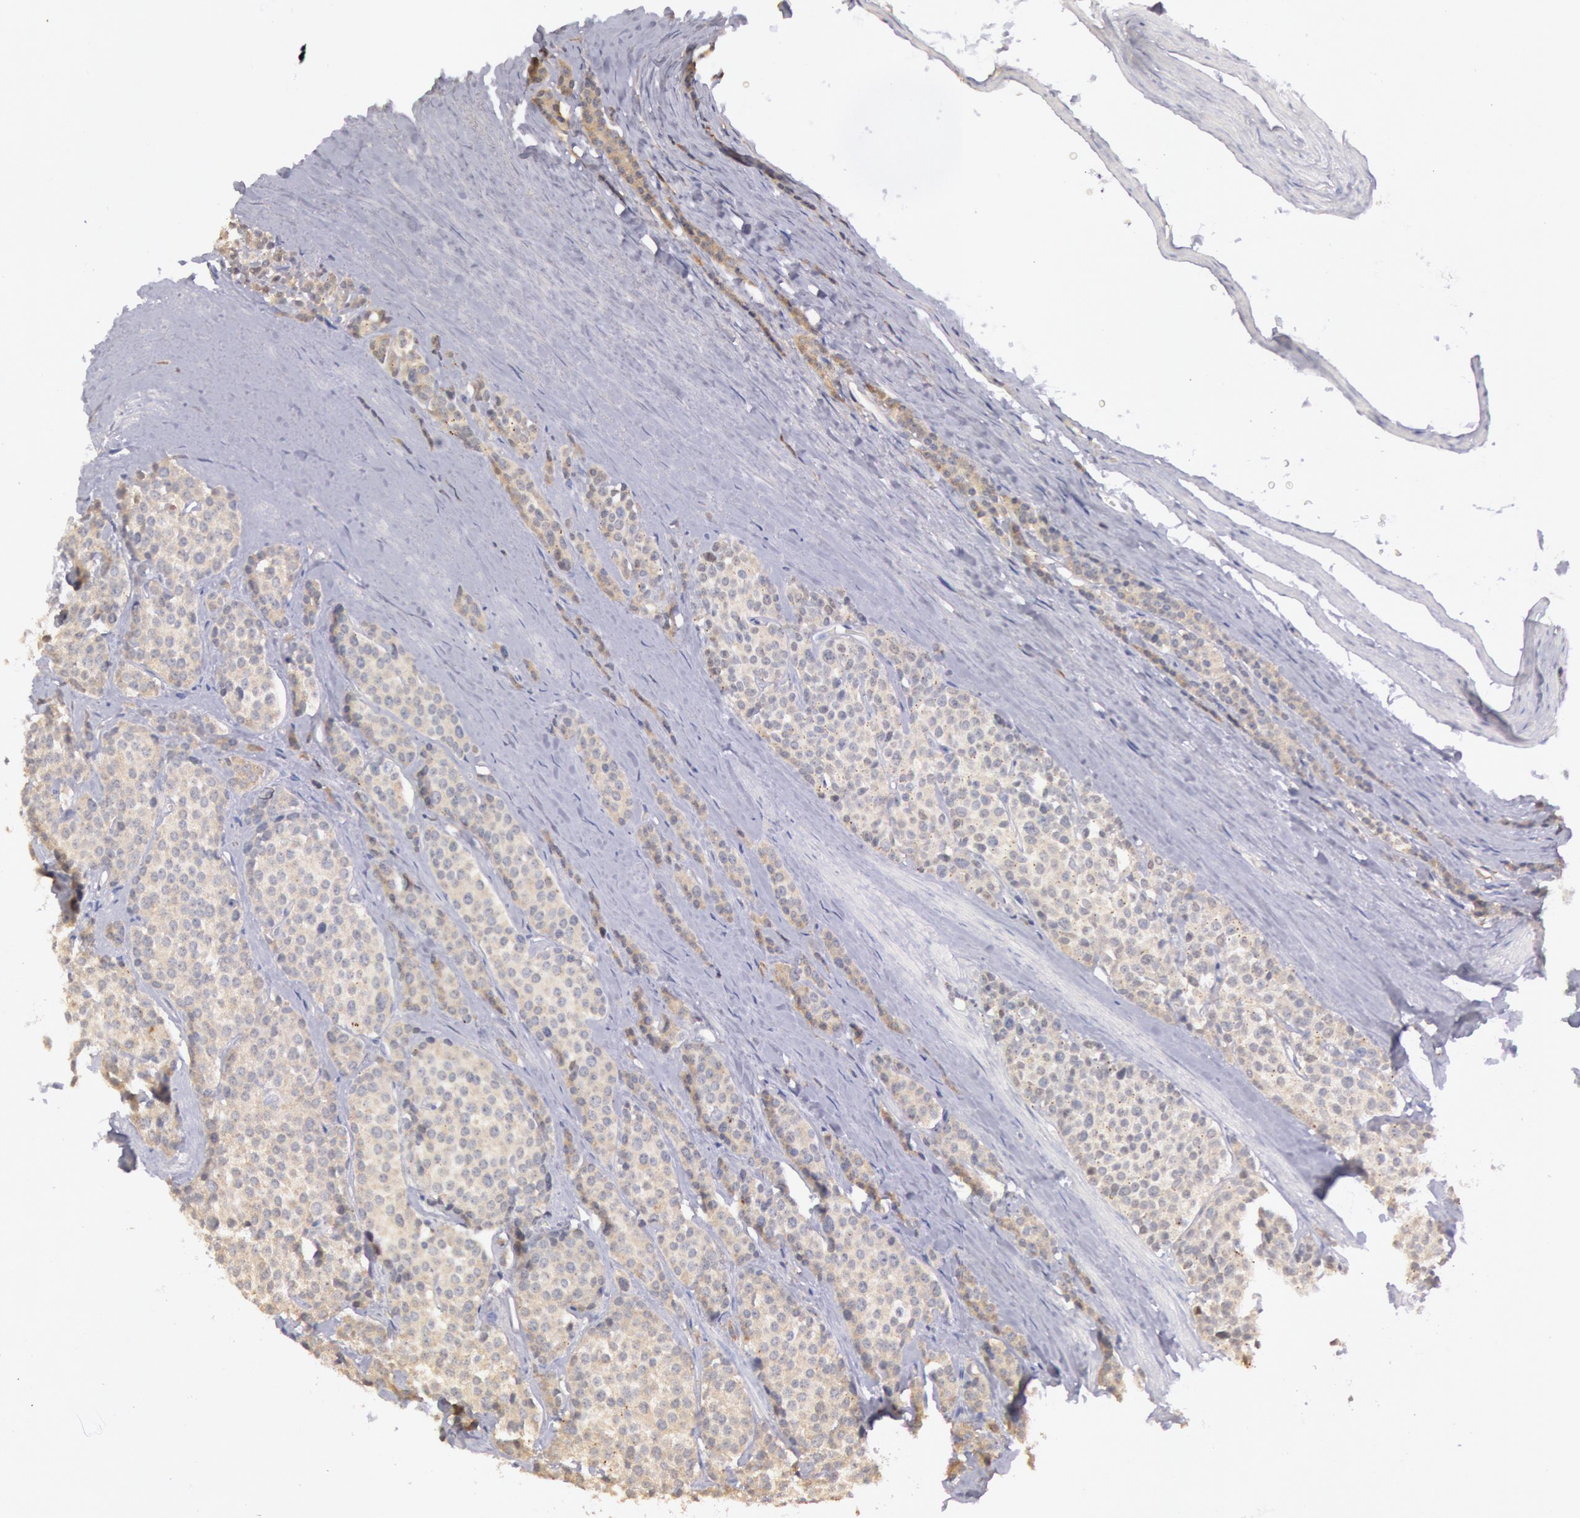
{"staining": {"intensity": "negative", "quantity": "none", "location": "none"}, "tissue": "carcinoid", "cell_type": "Tumor cells", "image_type": "cancer", "snomed": [{"axis": "morphology", "description": "Carcinoid, malignant, NOS"}, {"axis": "topography", "description": "Small intestine"}], "caption": "High magnification brightfield microscopy of carcinoid stained with DAB (brown) and counterstained with hematoxylin (blue): tumor cells show no significant positivity.", "gene": "C1R", "patient": {"sex": "male", "age": 60}}